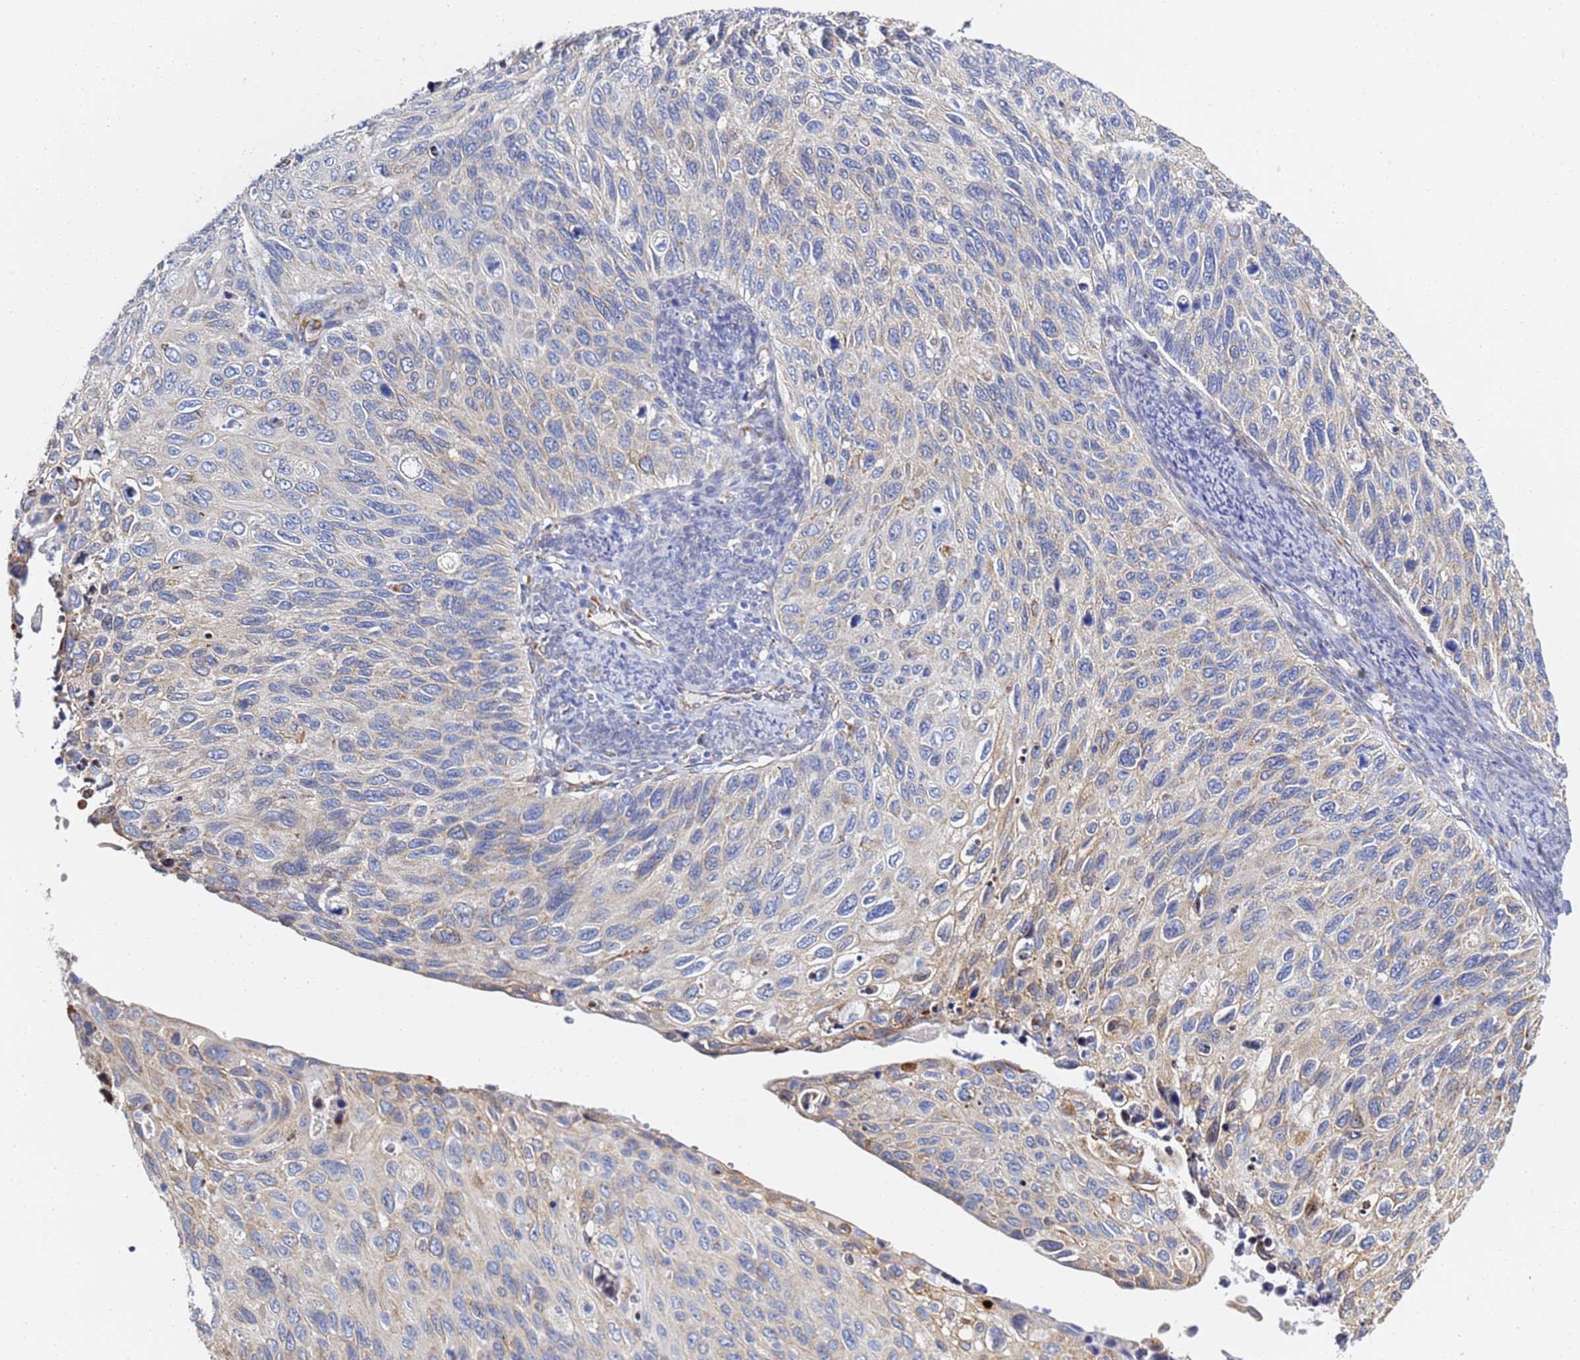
{"staining": {"intensity": "weak", "quantity": "<25%", "location": "cytoplasmic/membranous"}, "tissue": "cervical cancer", "cell_type": "Tumor cells", "image_type": "cancer", "snomed": [{"axis": "morphology", "description": "Squamous cell carcinoma, NOS"}, {"axis": "topography", "description": "Cervix"}], "caption": "This is an immunohistochemistry micrograph of human cervical cancer (squamous cell carcinoma). There is no positivity in tumor cells.", "gene": "GDAP2", "patient": {"sex": "female", "age": 70}}